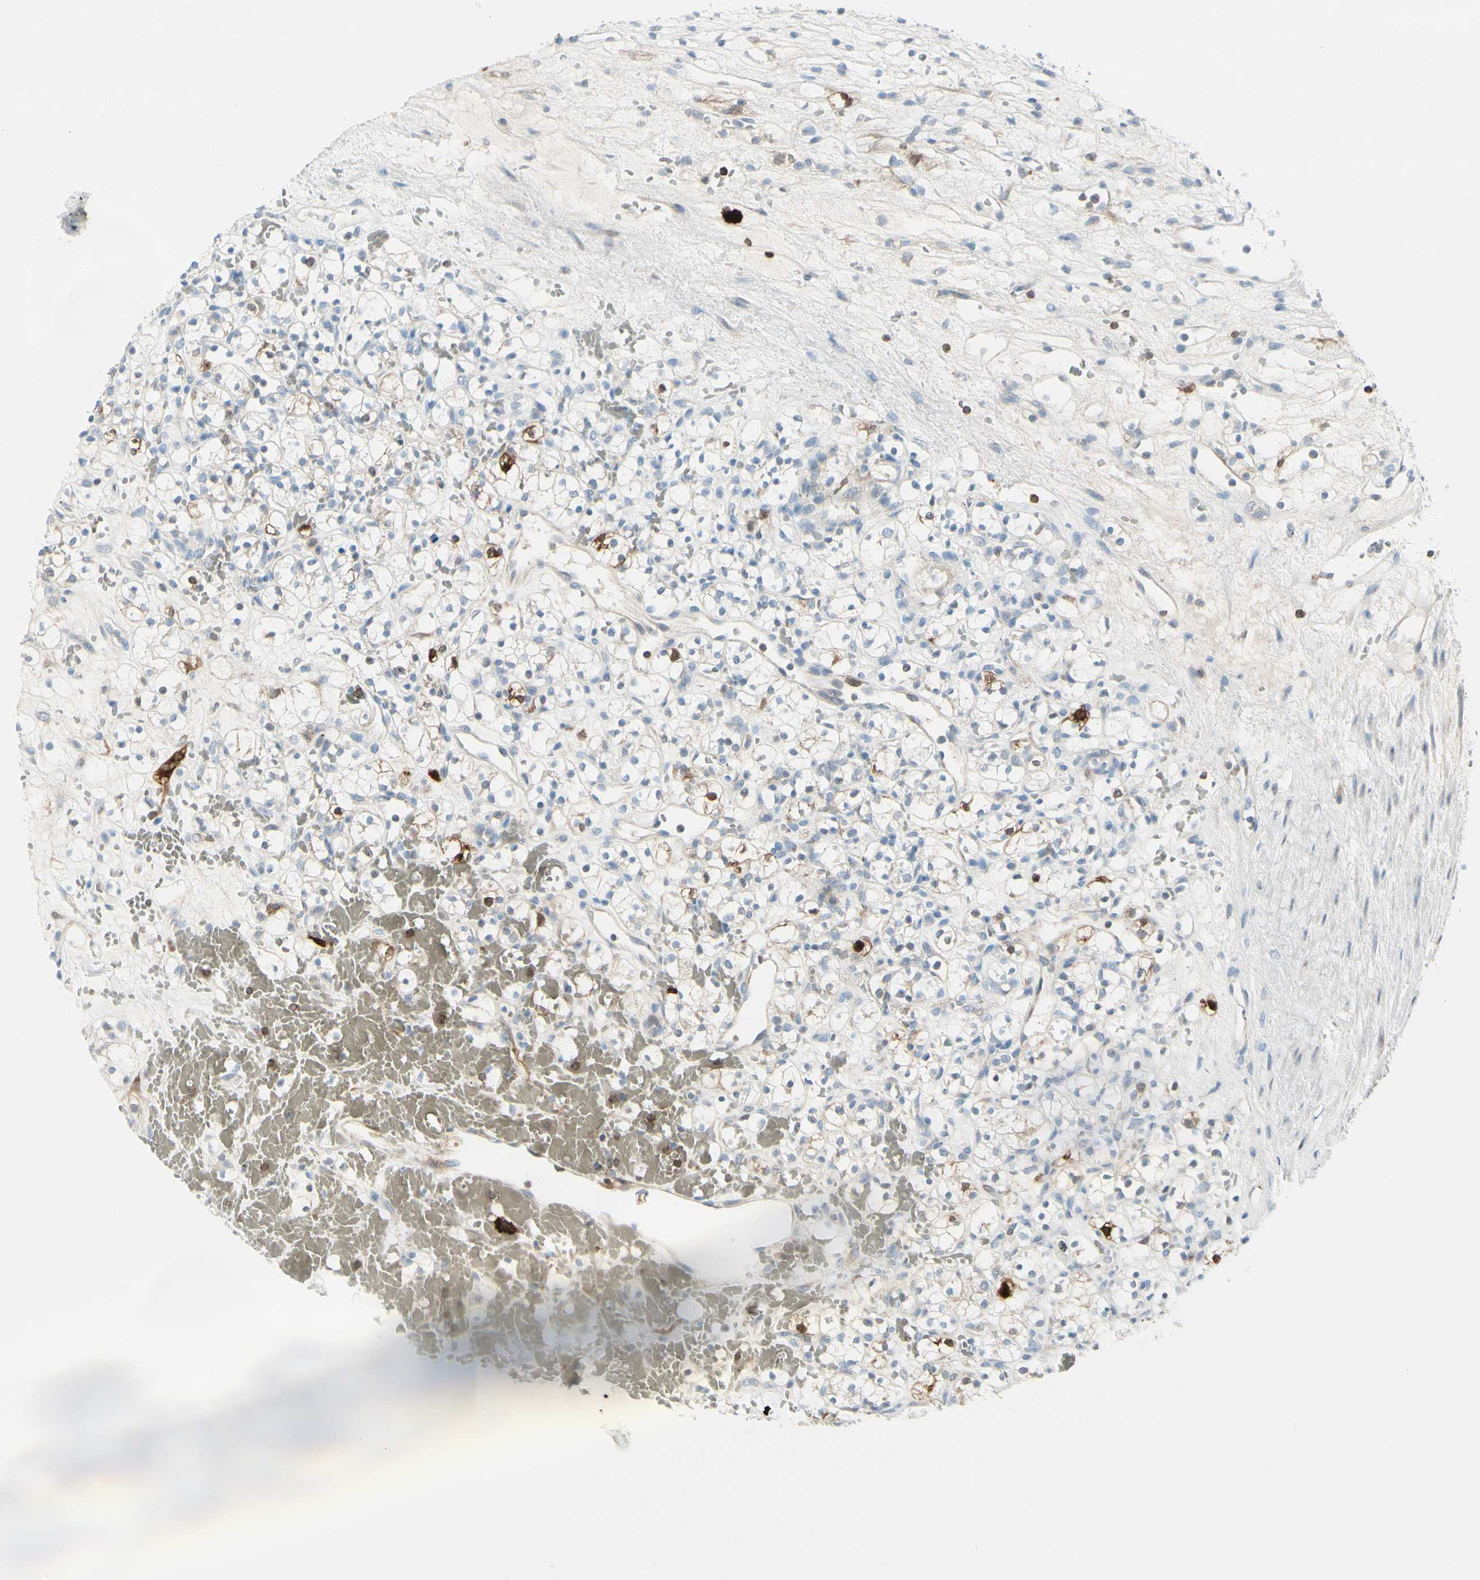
{"staining": {"intensity": "negative", "quantity": "none", "location": "none"}, "tissue": "renal cancer", "cell_type": "Tumor cells", "image_type": "cancer", "snomed": [{"axis": "morphology", "description": "Adenocarcinoma, NOS"}, {"axis": "topography", "description": "Kidney"}], "caption": "DAB immunohistochemical staining of renal cancer demonstrates no significant expression in tumor cells. (IHC, brightfield microscopy, high magnification).", "gene": "TRAF1", "patient": {"sex": "female", "age": 60}}